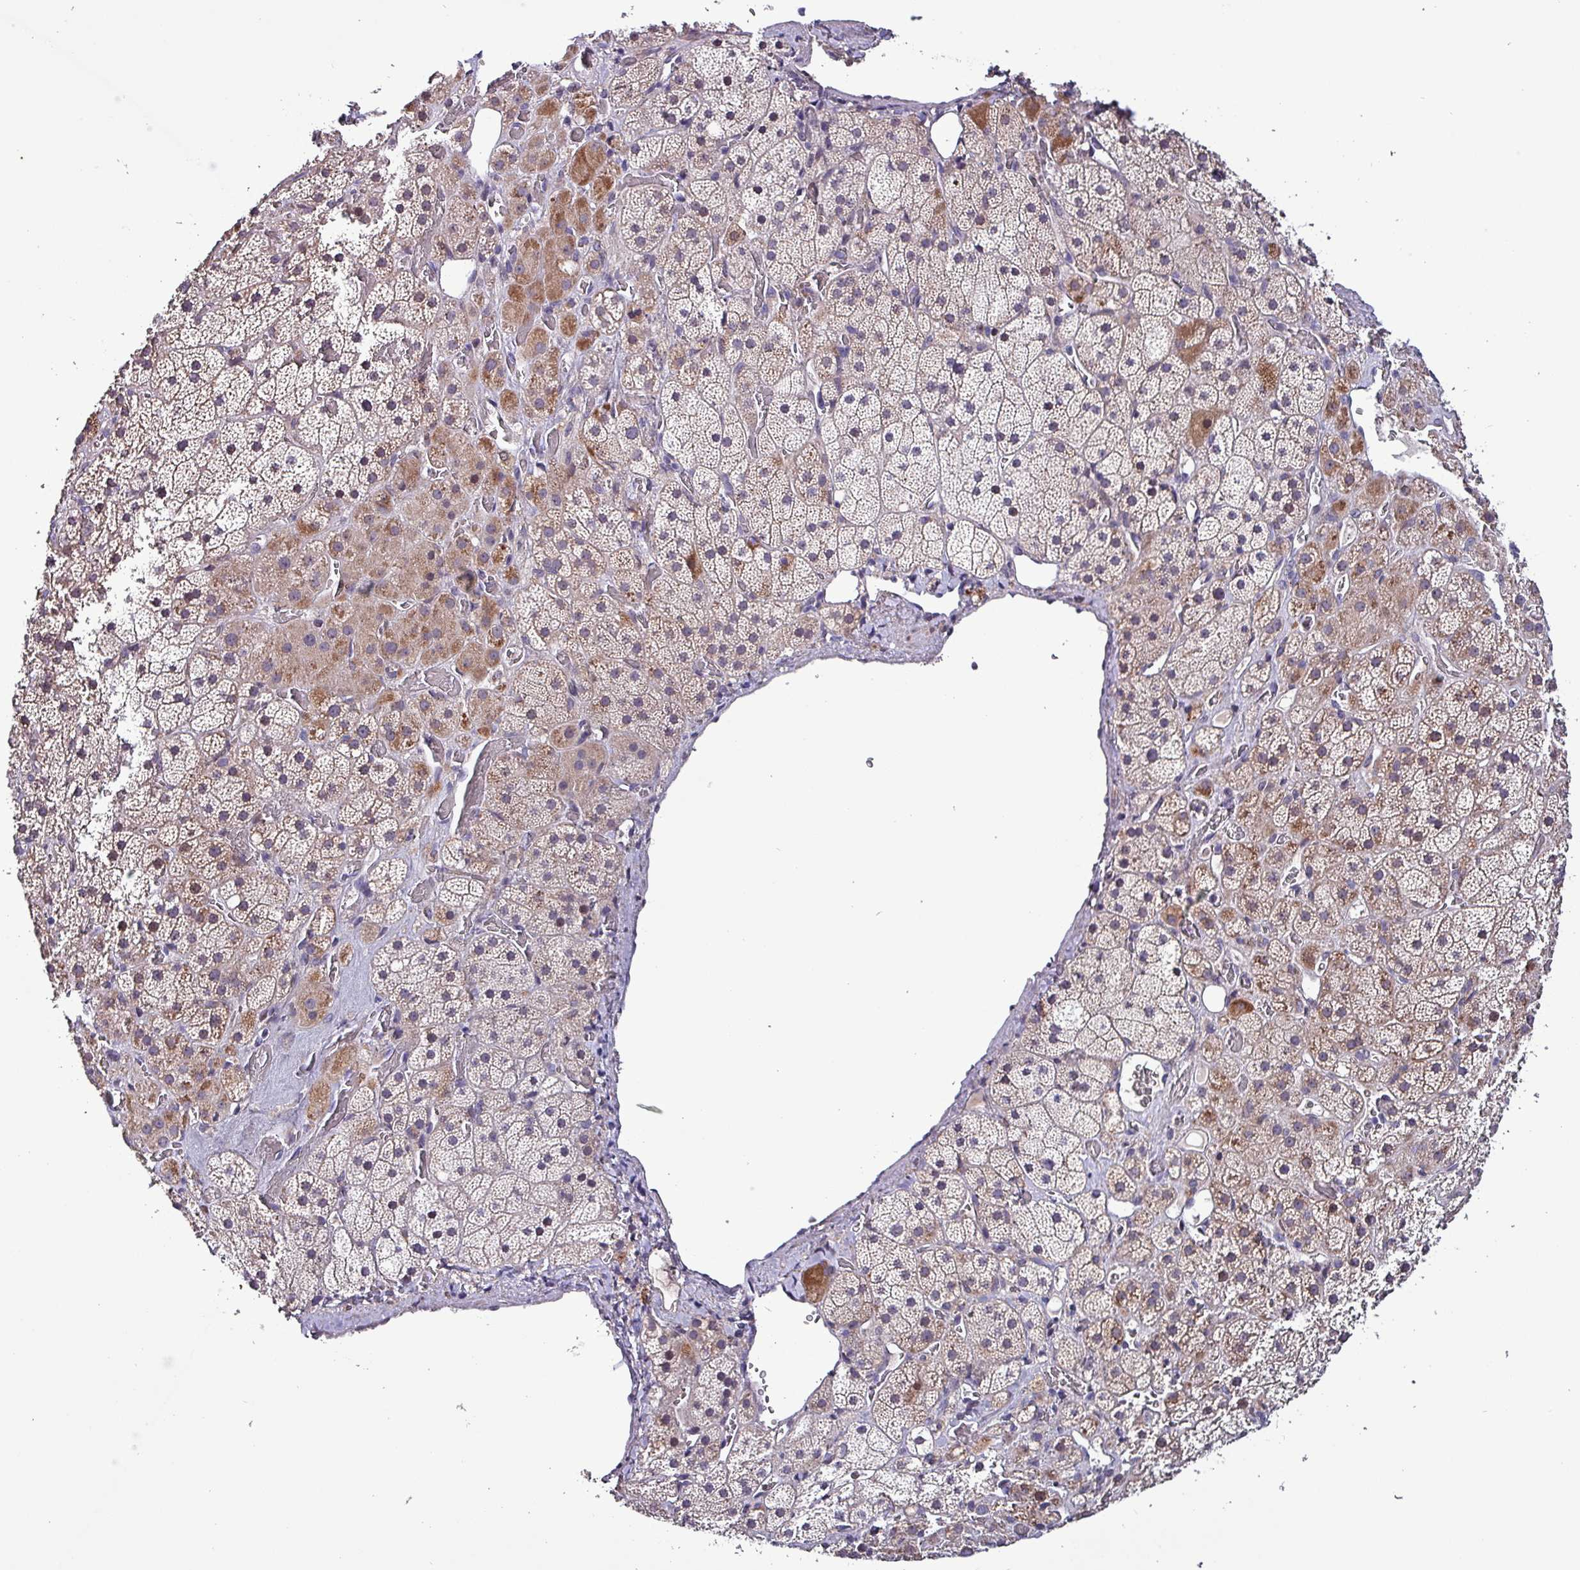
{"staining": {"intensity": "moderate", "quantity": "25%-75%", "location": "cytoplasmic/membranous"}, "tissue": "adrenal gland", "cell_type": "Glandular cells", "image_type": "normal", "snomed": [{"axis": "morphology", "description": "Normal tissue, NOS"}, {"axis": "topography", "description": "Adrenal gland"}], "caption": "A photomicrograph of adrenal gland stained for a protein demonstrates moderate cytoplasmic/membranous brown staining in glandular cells. (Brightfield microscopy of DAB IHC at high magnification).", "gene": "GRAPL", "patient": {"sex": "male", "age": 57}}